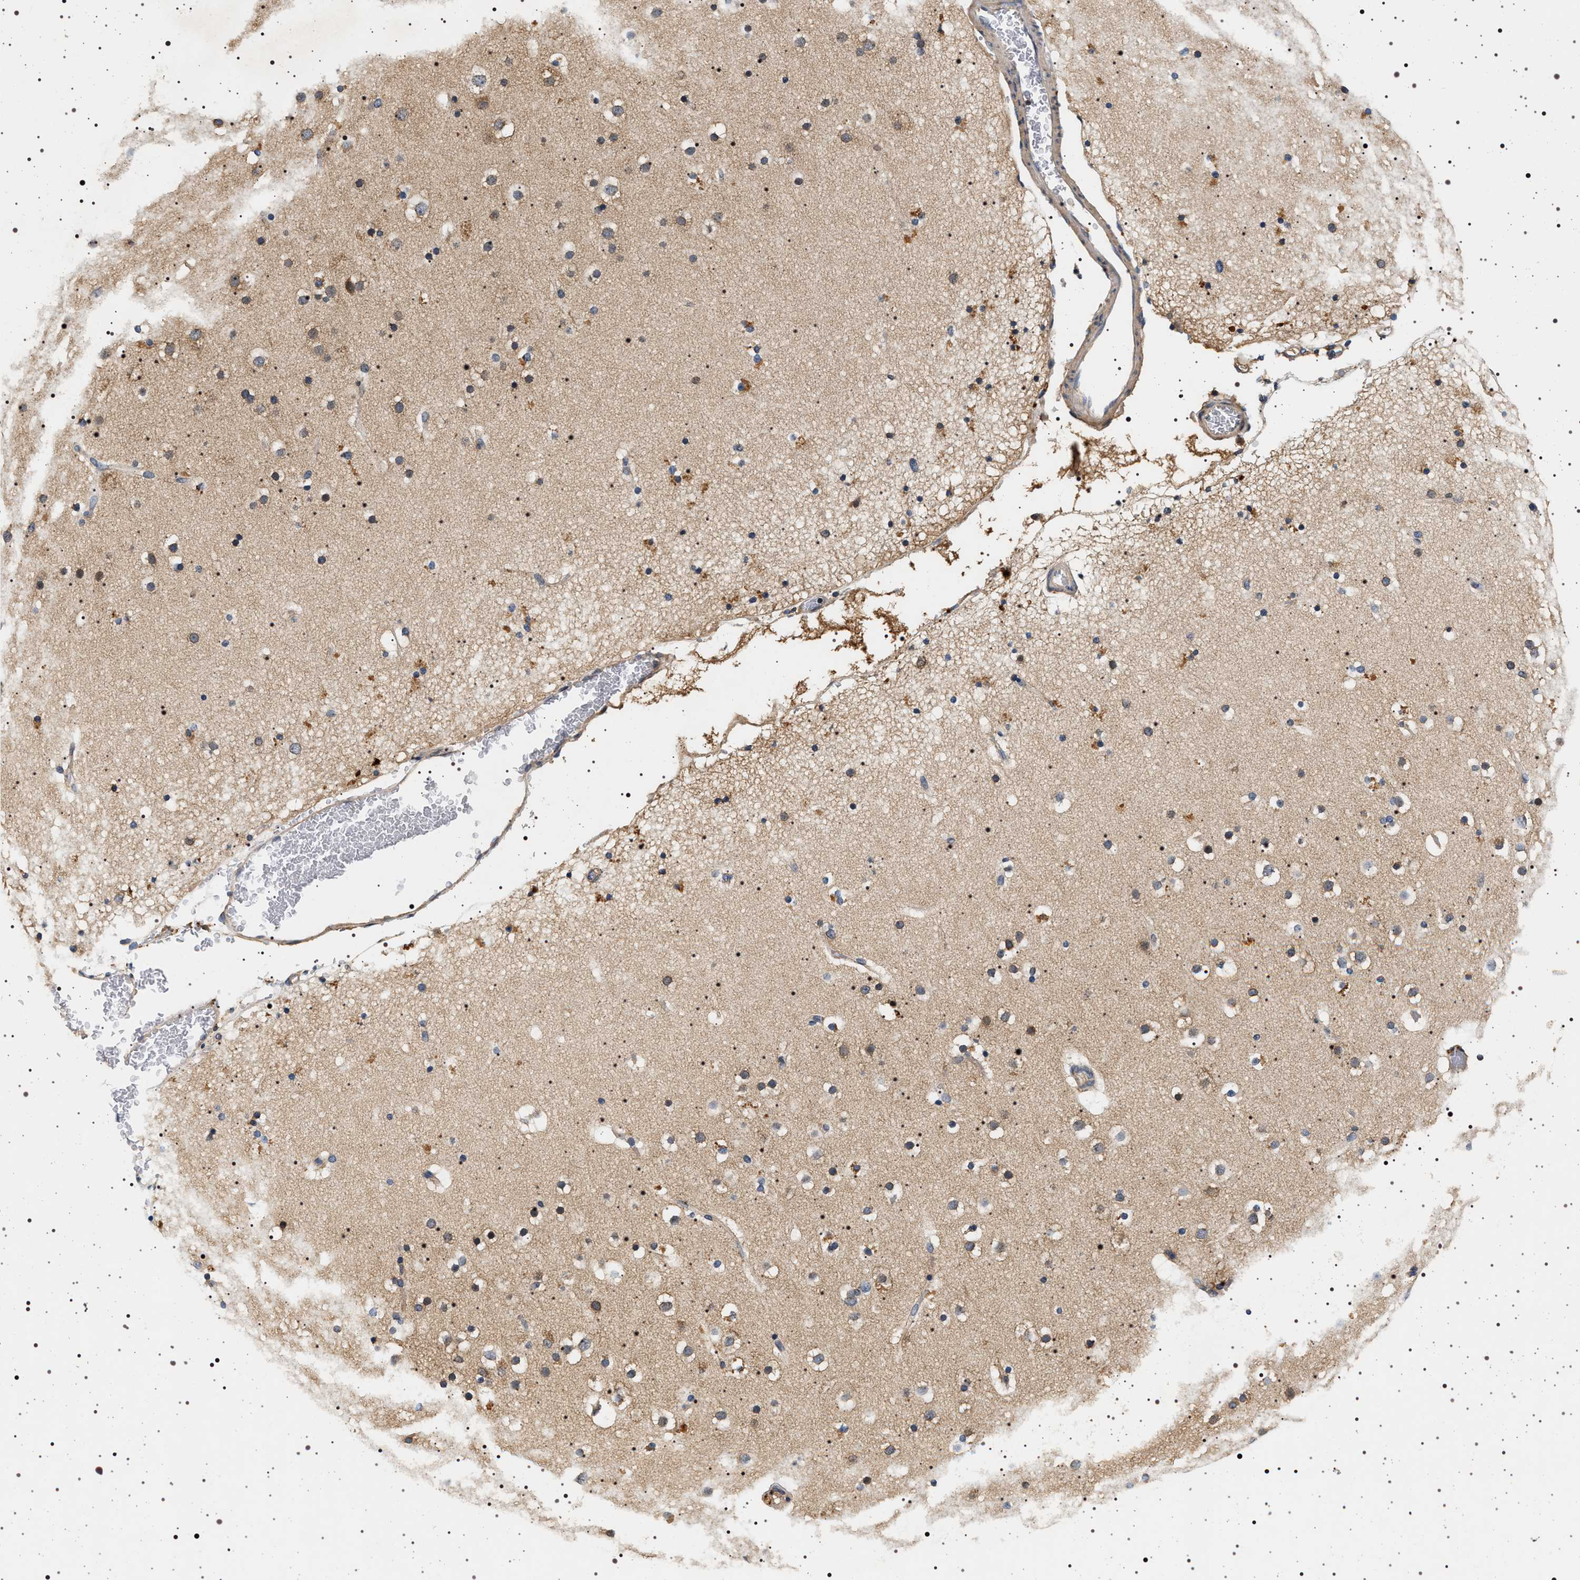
{"staining": {"intensity": "weak", "quantity": ">75%", "location": "cytoplasmic/membranous"}, "tissue": "cerebral cortex", "cell_type": "Endothelial cells", "image_type": "normal", "snomed": [{"axis": "morphology", "description": "Normal tissue, NOS"}, {"axis": "topography", "description": "Cerebral cortex"}], "caption": "Human cerebral cortex stained with a brown dye shows weak cytoplasmic/membranous positive staining in about >75% of endothelial cells.", "gene": "DCBLD2", "patient": {"sex": "male", "age": 57}}